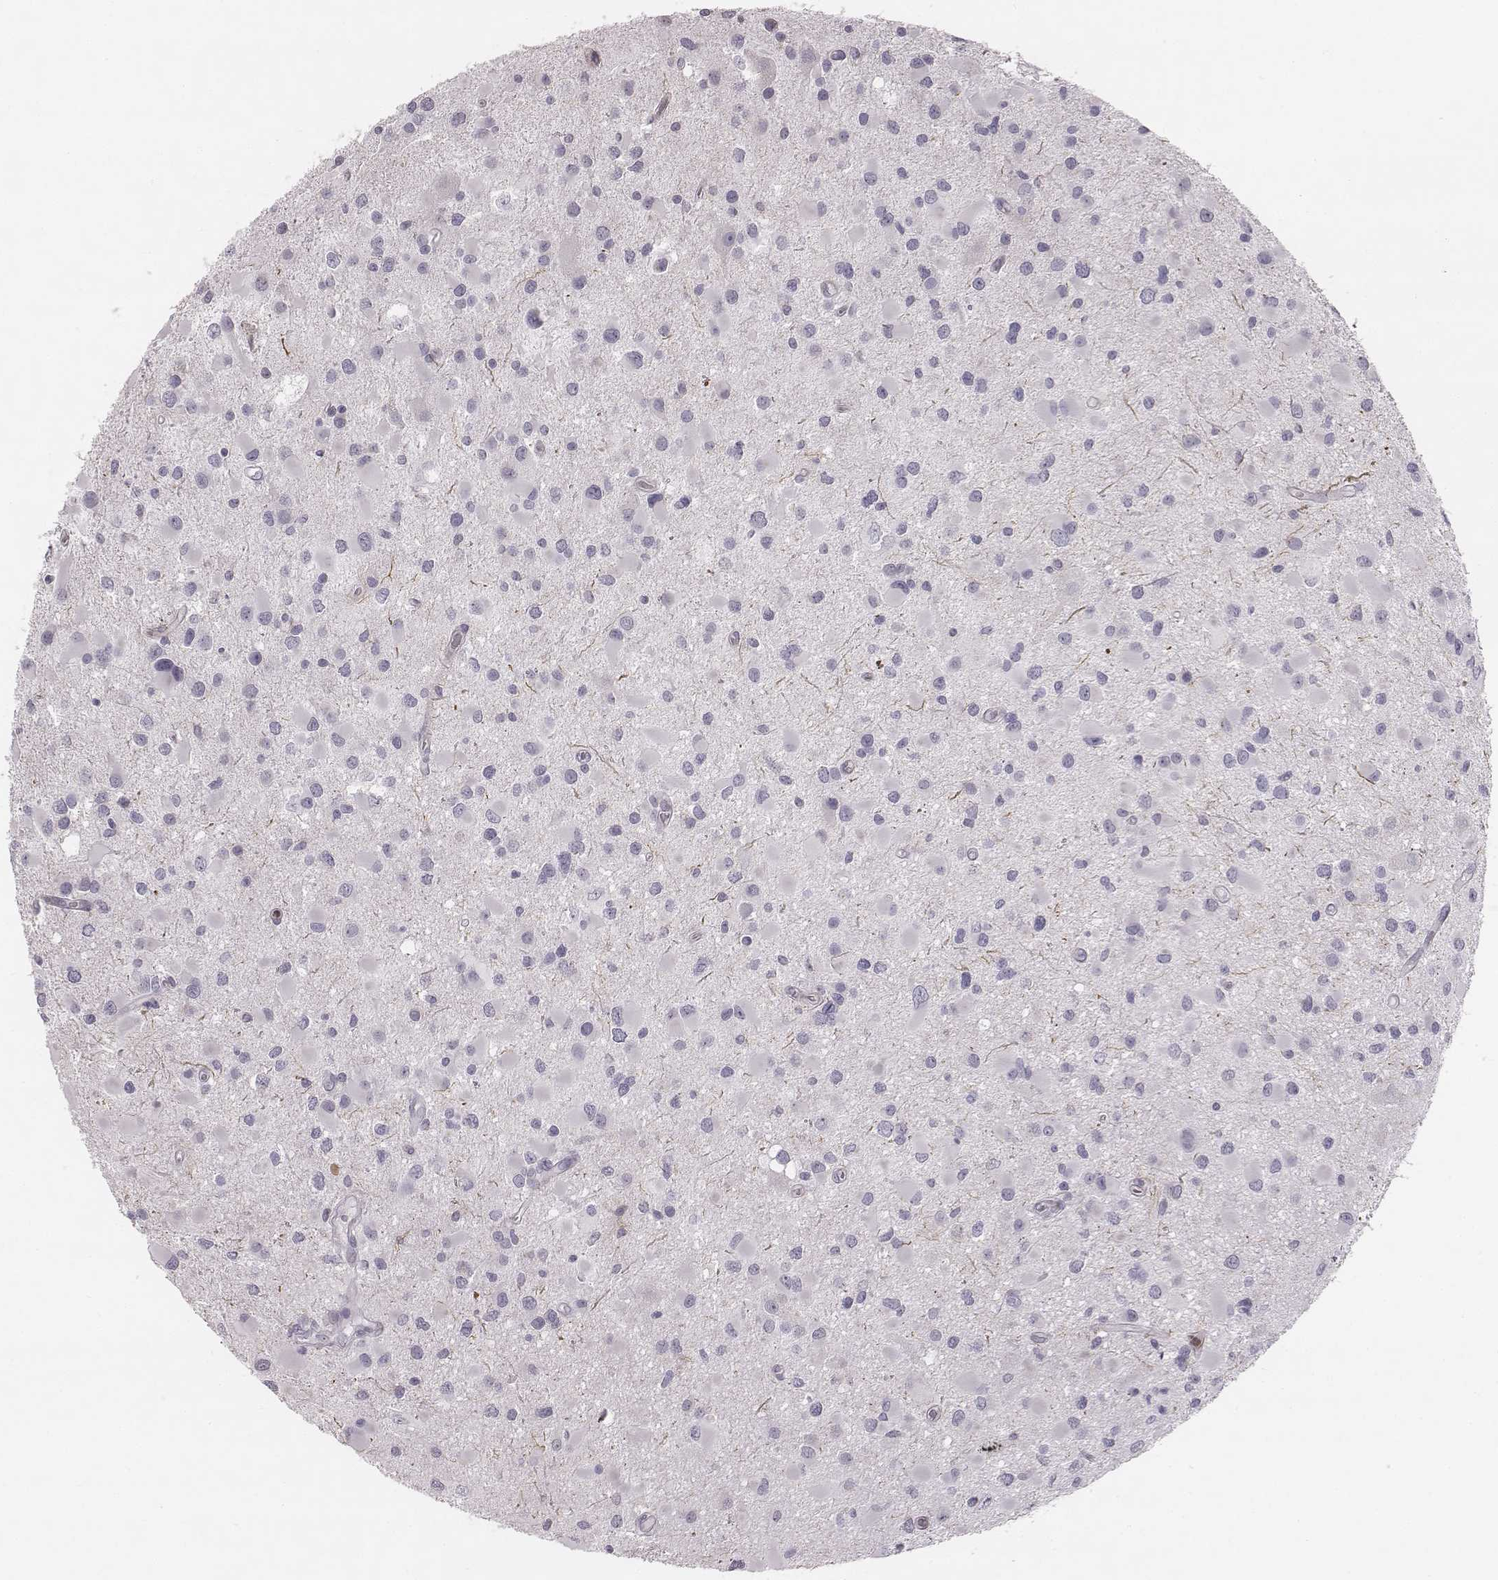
{"staining": {"intensity": "negative", "quantity": "none", "location": "none"}, "tissue": "glioma", "cell_type": "Tumor cells", "image_type": "cancer", "snomed": [{"axis": "morphology", "description": "Glioma, malignant, Low grade"}, {"axis": "topography", "description": "Brain"}], "caption": "A high-resolution histopathology image shows immunohistochemistry (IHC) staining of glioma, which shows no significant staining in tumor cells. (Brightfield microscopy of DAB immunohistochemistry (IHC) at high magnification).", "gene": "KCNJ12", "patient": {"sex": "female", "age": 32}}